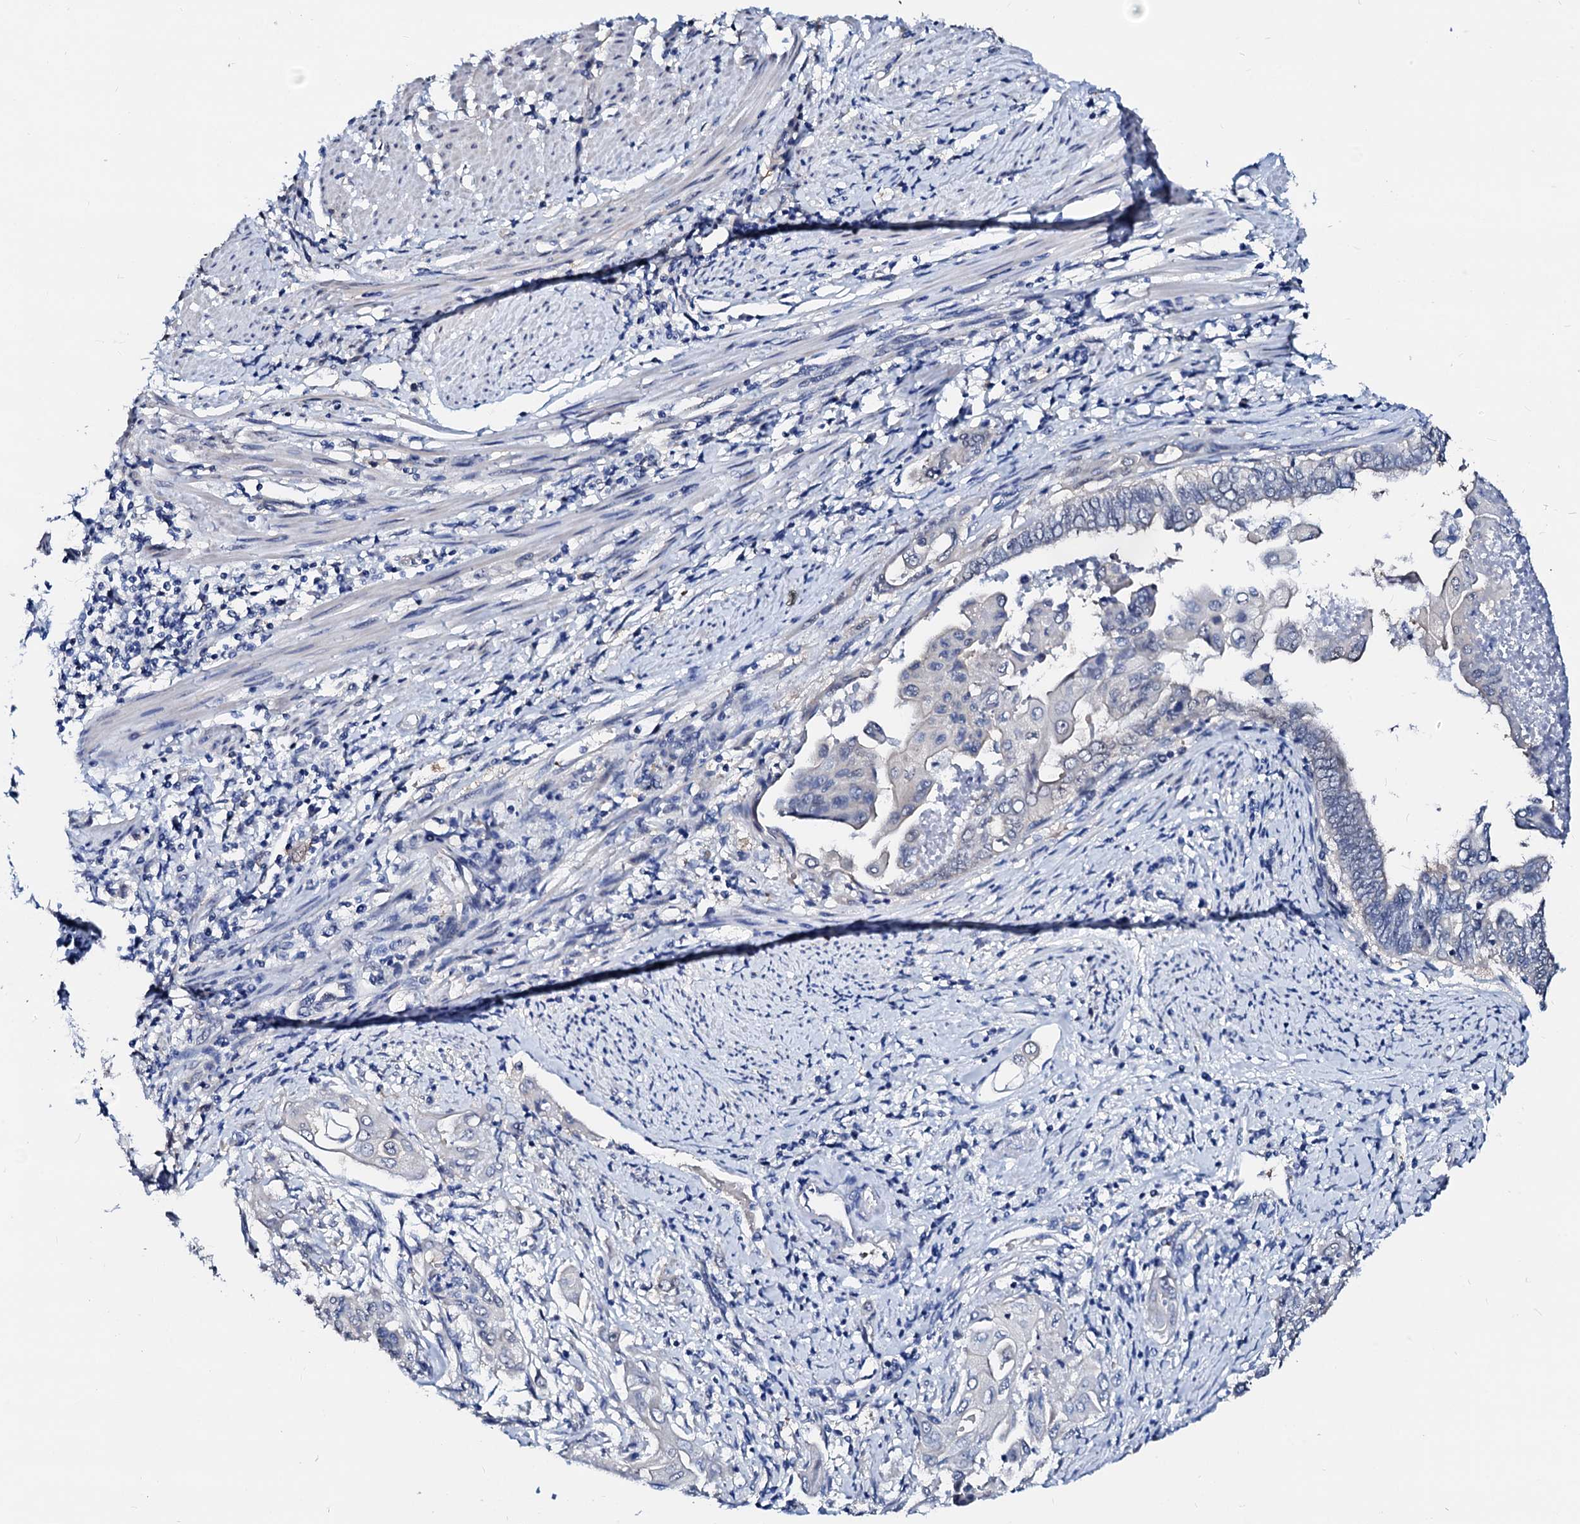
{"staining": {"intensity": "negative", "quantity": "none", "location": "none"}, "tissue": "endometrial cancer", "cell_type": "Tumor cells", "image_type": "cancer", "snomed": [{"axis": "morphology", "description": "Adenocarcinoma, NOS"}, {"axis": "topography", "description": "Uterus"}, {"axis": "topography", "description": "Endometrium"}], "caption": "This is a histopathology image of immunohistochemistry staining of adenocarcinoma (endometrial), which shows no expression in tumor cells.", "gene": "CSN2", "patient": {"sex": "female", "age": 70}}